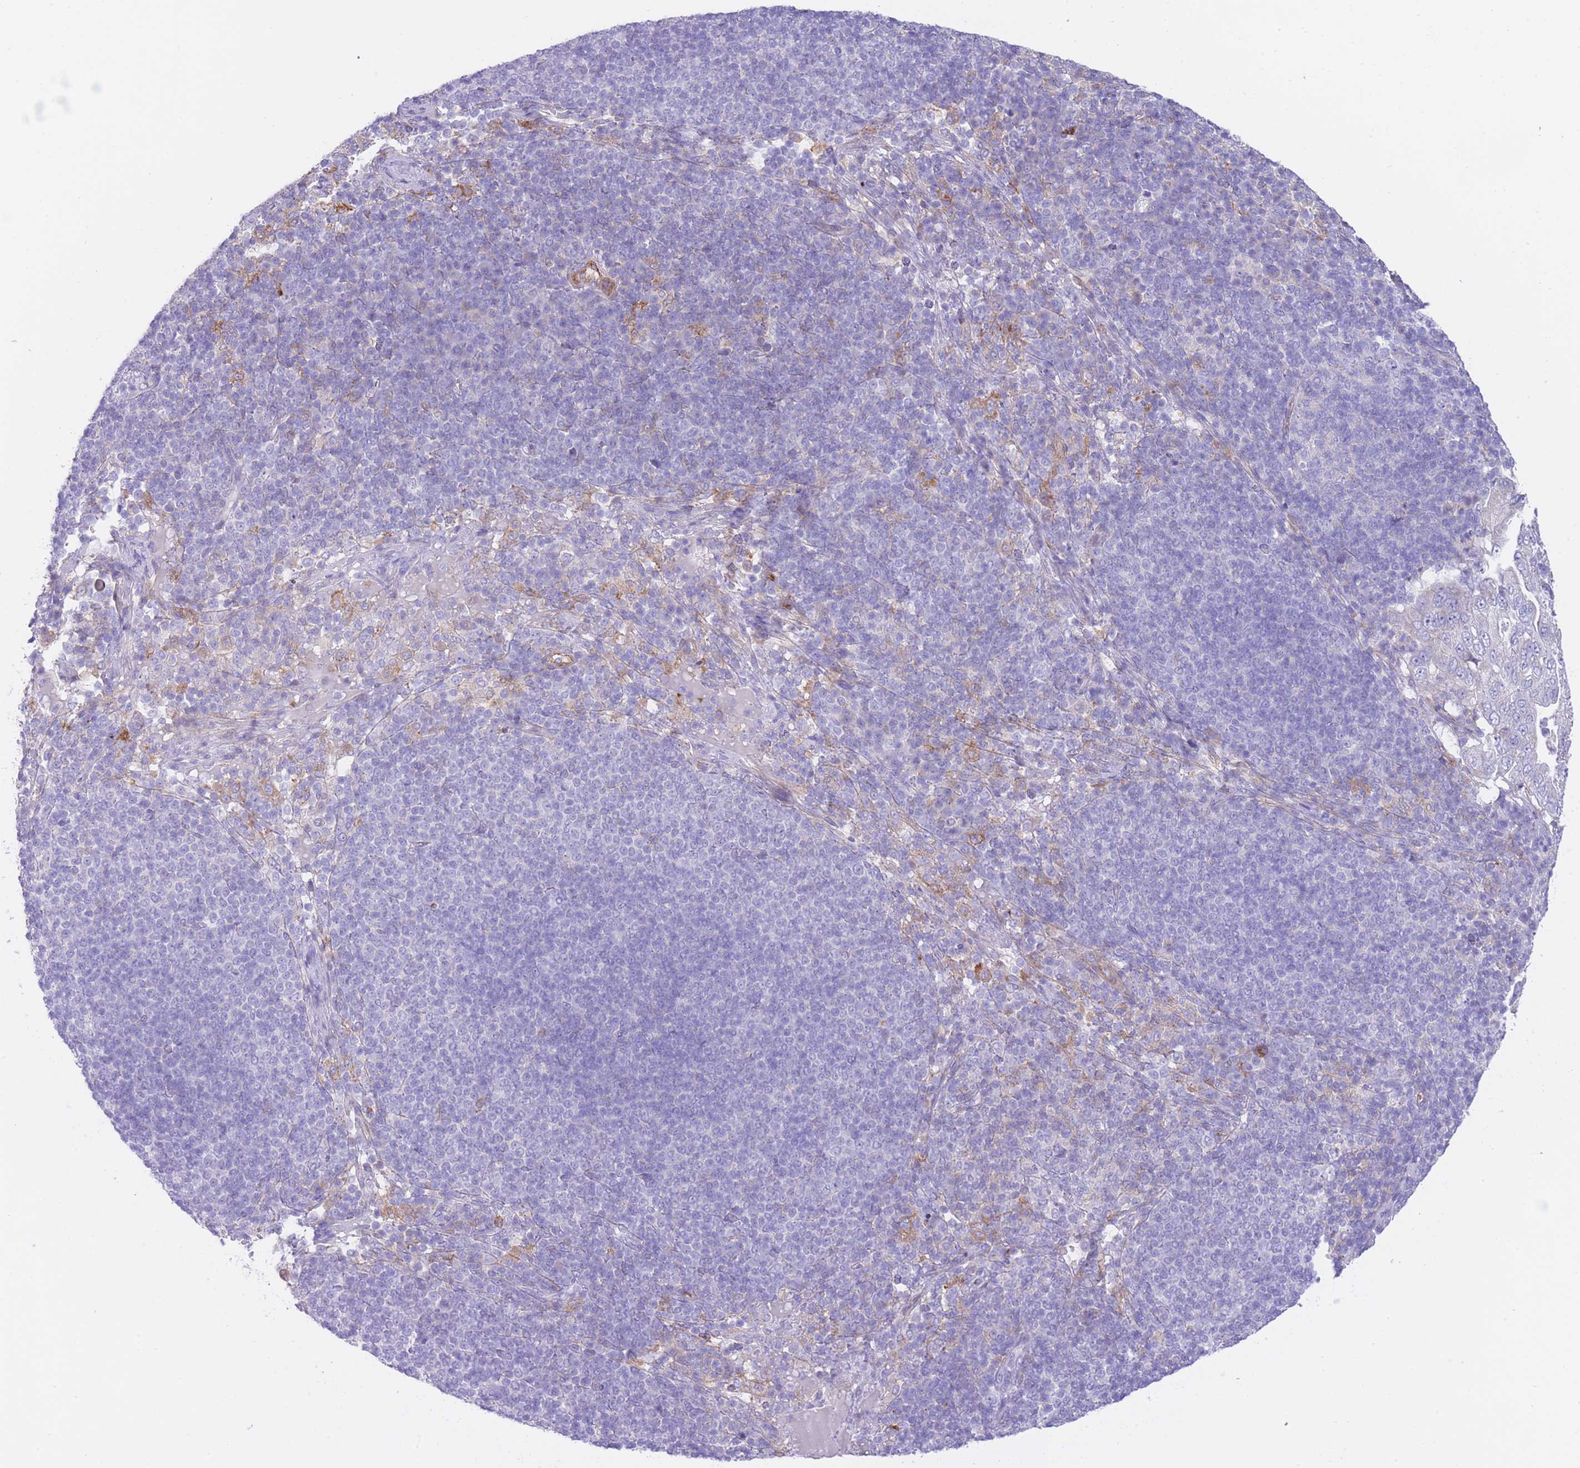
{"staining": {"intensity": "negative", "quantity": "none", "location": "none"}, "tissue": "pancreatic cancer", "cell_type": "Tumor cells", "image_type": "cancer", "snomed": [{"axis": "morphology", "description": "Normal tissue, NOS"}, {"axis": "morphology", "description": "Adenocarcinoma, NOS"}, {"axis": "topography", "description": "Lymph node"}, {"axis": "topography", "description": "Pancreas"}], "caption": "IHC photomicrograph of pancreatic cancer stained for a protein (brown), which demonstrates no expression in tumor cells. (Immunohistochemistry, brightfield microscopy, high magnification).", "gene": "LDB3", "patient": {"sex": "female", "age": 67}}